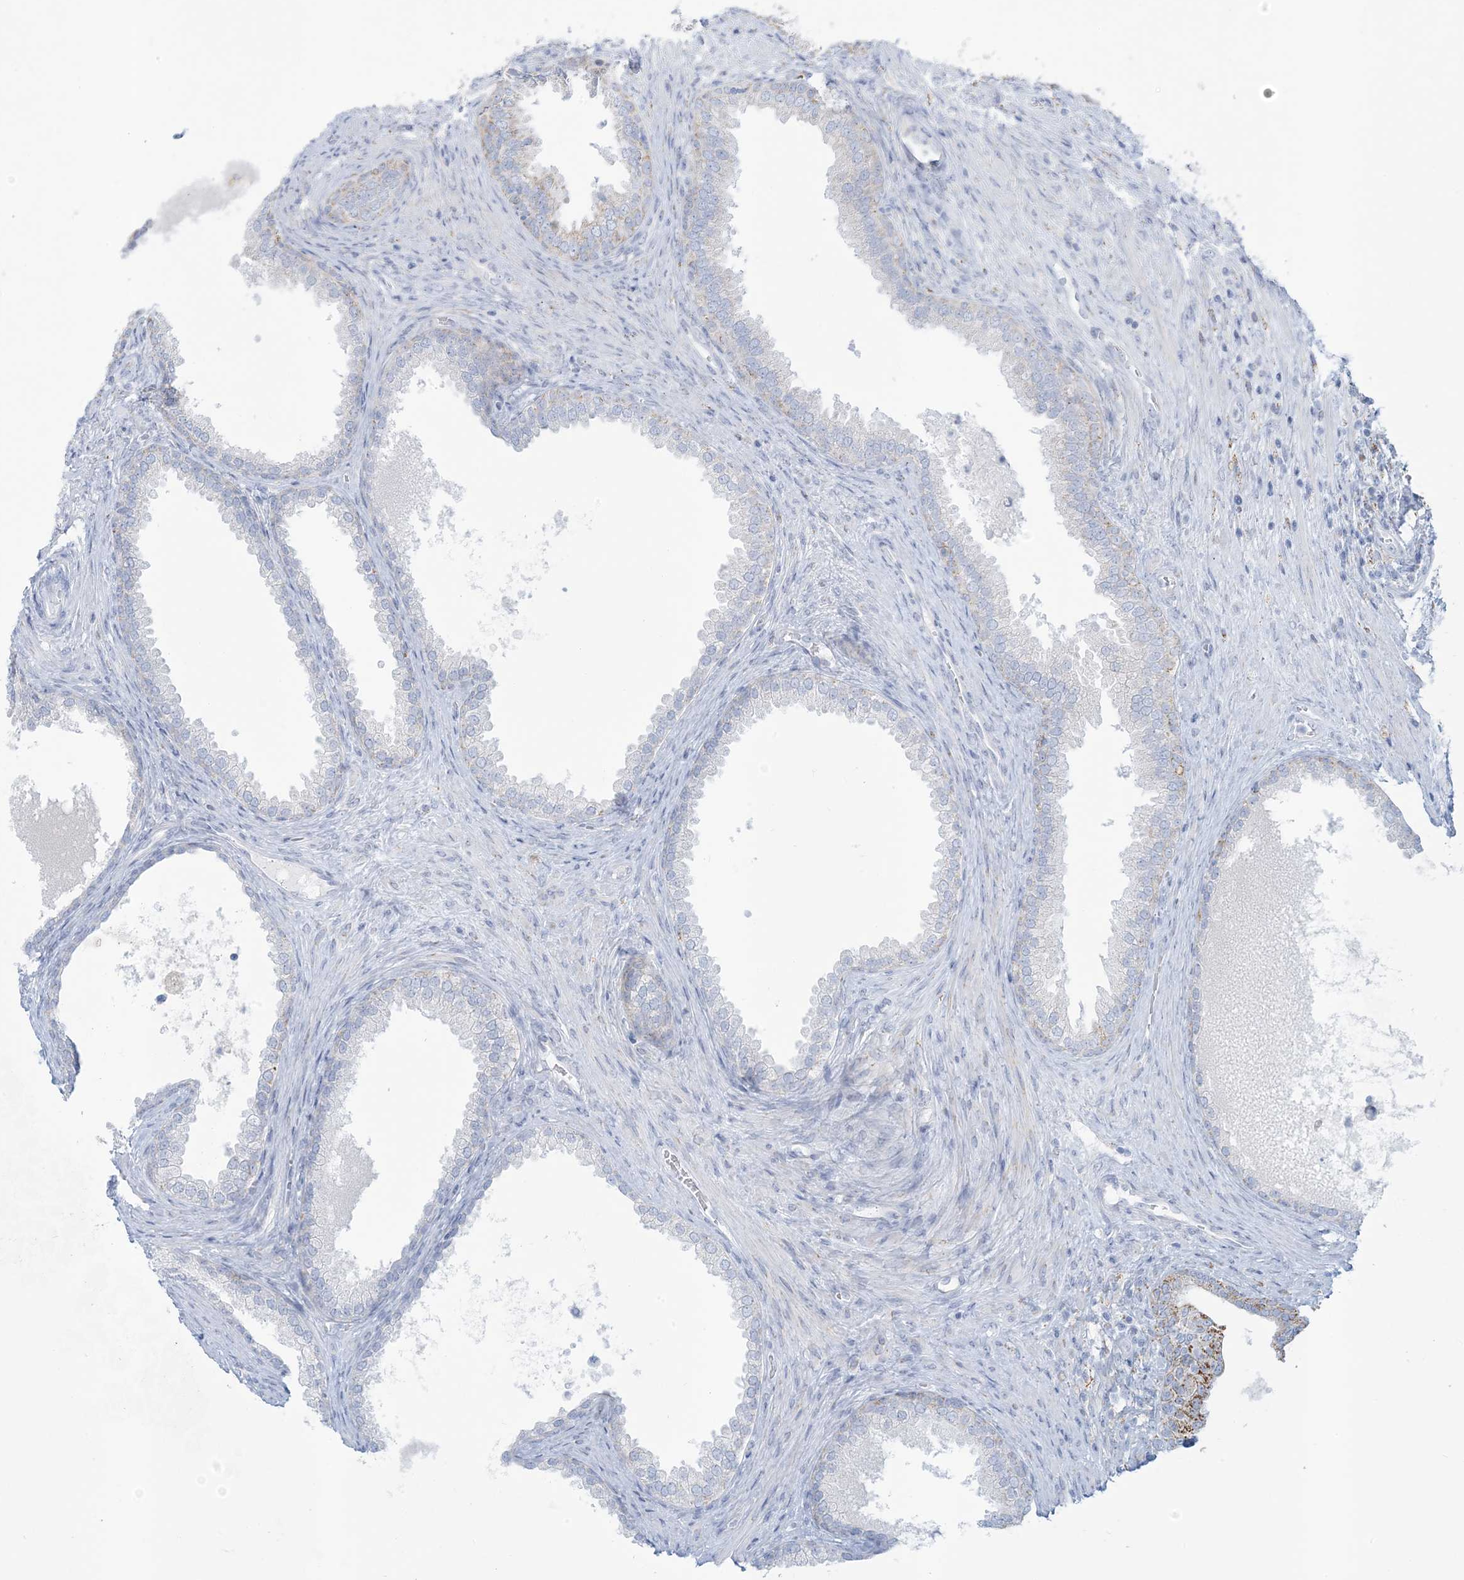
{"staining": {"intensity": "moderate", "quantity": "<25%", "location": "cytoplasmic/membranous"}, "tissue": "prostate", "cell_type": "Glandular cells", "image_type": "normal", "snomed": [{"axis": "morphology", "description": "Normal tissue, NOS"}, {"axis": "topography", "description": "Prostate"}], "caption": "Prostate stained with immunohistochemistry (IHC) demonstrates moderate cytoplasmic/membranous staining in about <25% of glandular cells.", "gene": "ZDHHC4", "patient": {"sex": "male", "age": 76}}